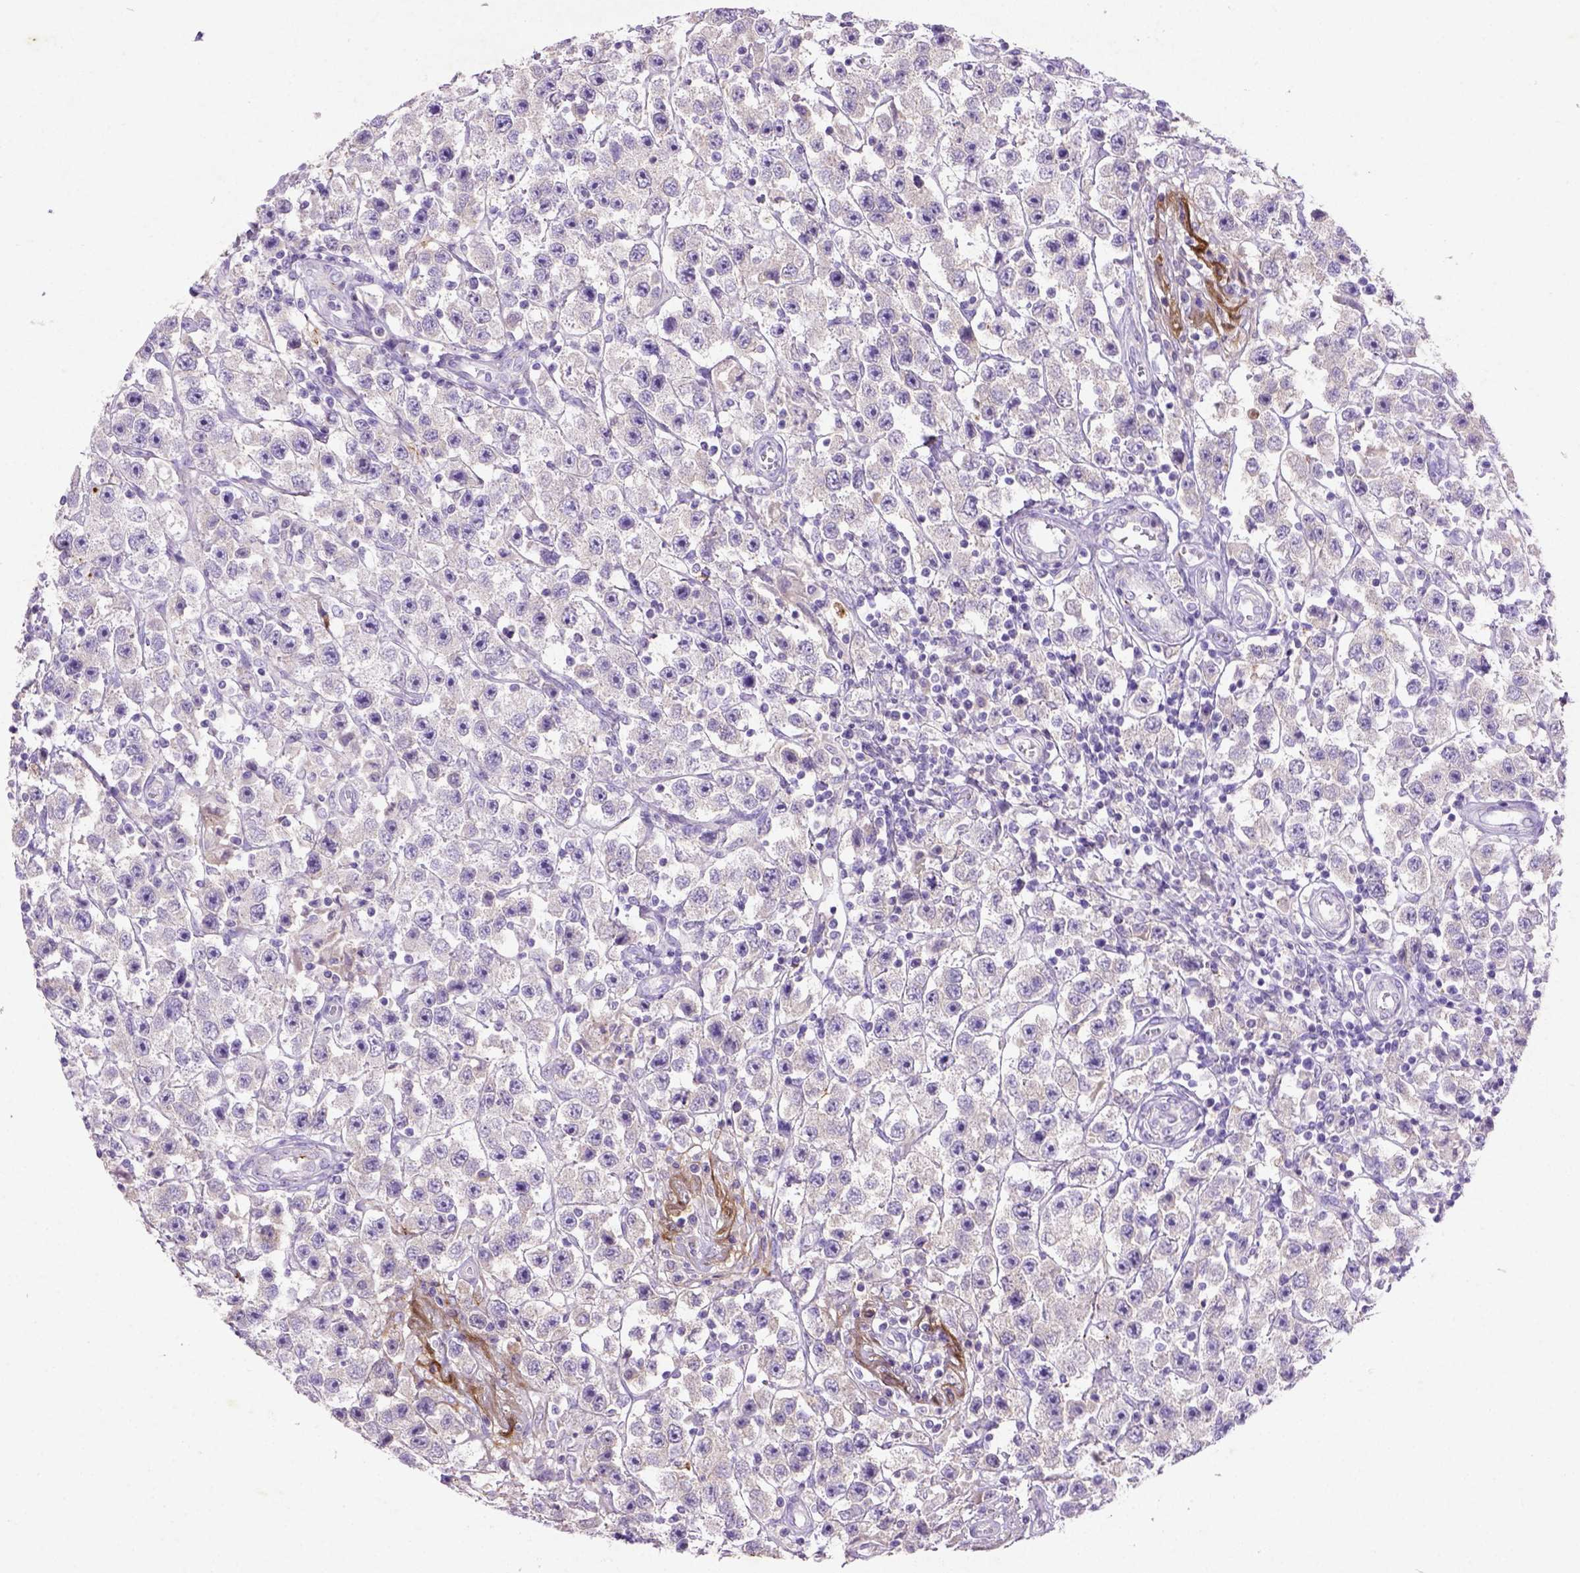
{"staining": {"intensity": "negative", "quantity": "none", "location": "none"}, "tissue": "testis cancer", "cell_type": "Tumor cells", "image_type": "cancer", "snomed": [{"axis": "morphology", "description": "Seminoma, NOS"}, {"axis": "topography", "description": "Testis"}], "caption": "Testis seminoma was stained to show a protein in brown. There is no significant positivity in tumor cells.", "gene": "NUDT2", "patient": {"sex": "male", "age": 45}}